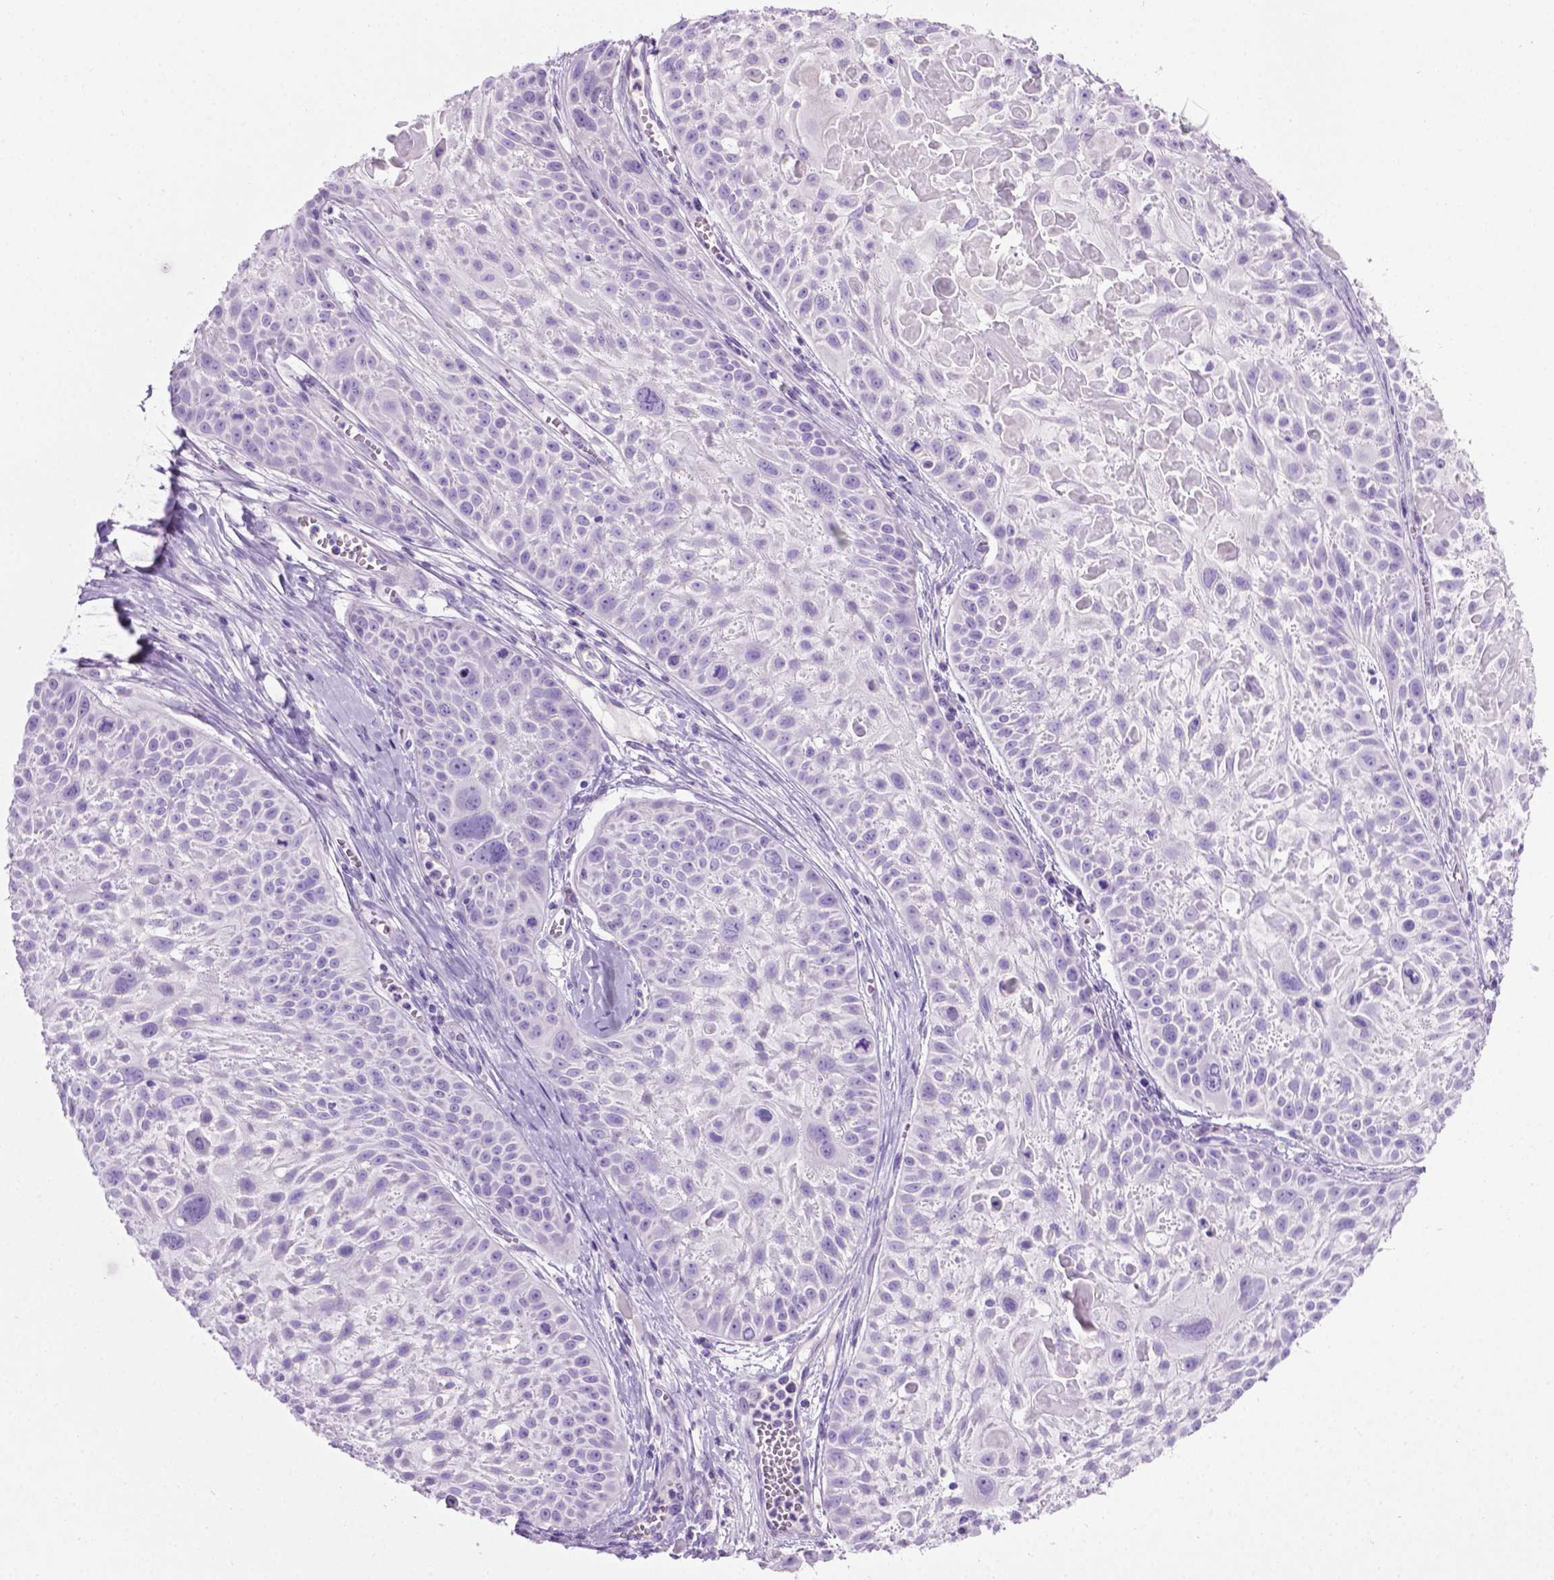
{"staining": {"intensity": "negative", "quantity": "none", "location": "none"}, "tissue": "skin cancer", "cell_type": "Tumor cells", "image_type": "cancer", "snomed": [{"axis": "morphology", "description": "Squamous cell carcinoma, NOS"}, {"axis": "topography", "description": "Skin"}, {"axis": "topography", "description": "Anal"}], "caption": "Skin cancer was stained to show a protein in brown. There is no significant positivity in tumor cells. (Stains: DAB (3,3'-diaminobenzidine) immunohistochemistry with hematoxylin counter stain, Microscopy: brightfield microscopy at high magnification).", "gene": "LELP1", "patient": {"sex": "female", "age": 75}}